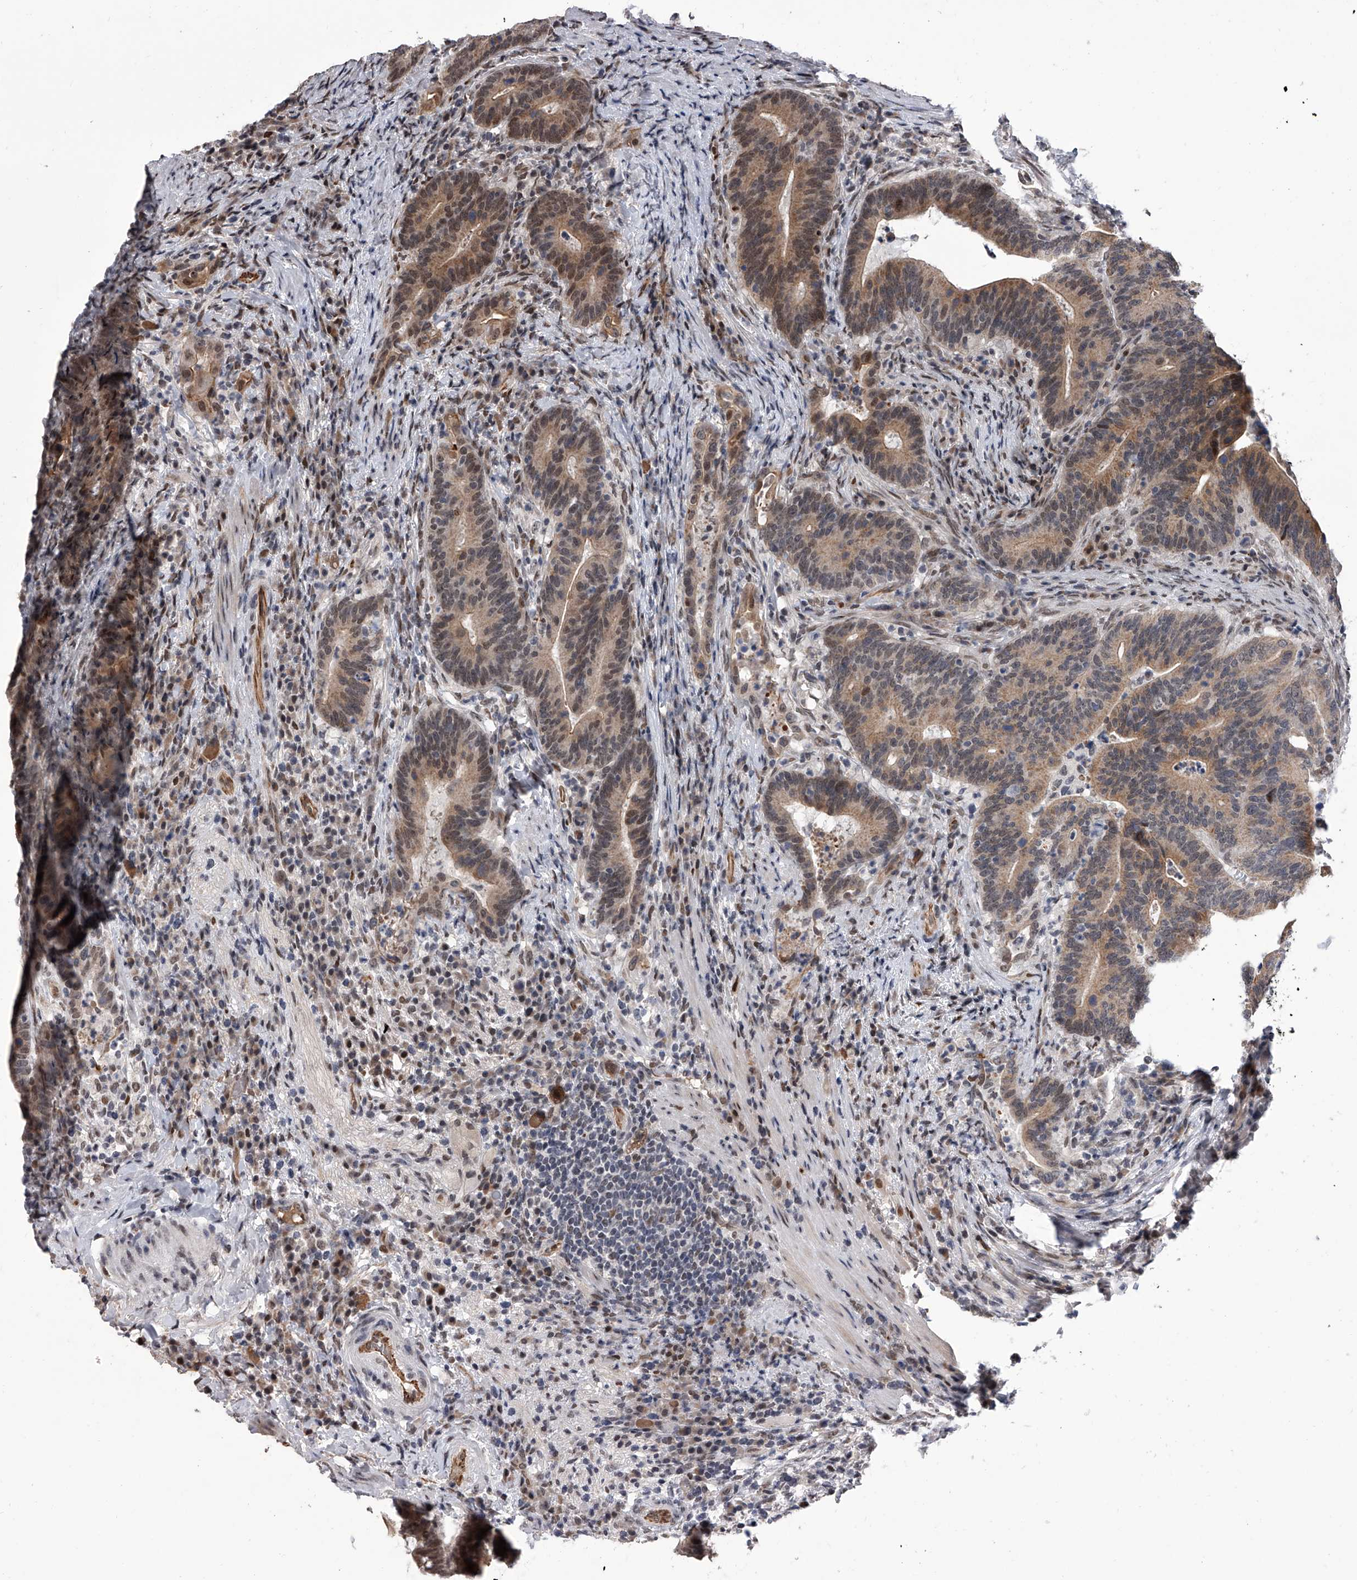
{"staining": {"intensity": "weak", "quantity": ">75%", "location": "cytoplasmic/membranous"}, "tissue": "colorectal cancer", "cell_type": "Tumor cells", "image_type": "cancer", "snomed": [{"axis": "morphology", "description": "Adenocarcinoma, NOS"}, {"axis": "topography", "description": "Colon"}], "caption": "Tumor cells show low levels of weak cytoplasmic/membranous expression in about >75% of cells in colorectal cancer.", "gene": "ZNF426", "patient": {"sex": "female", "age": 66}}